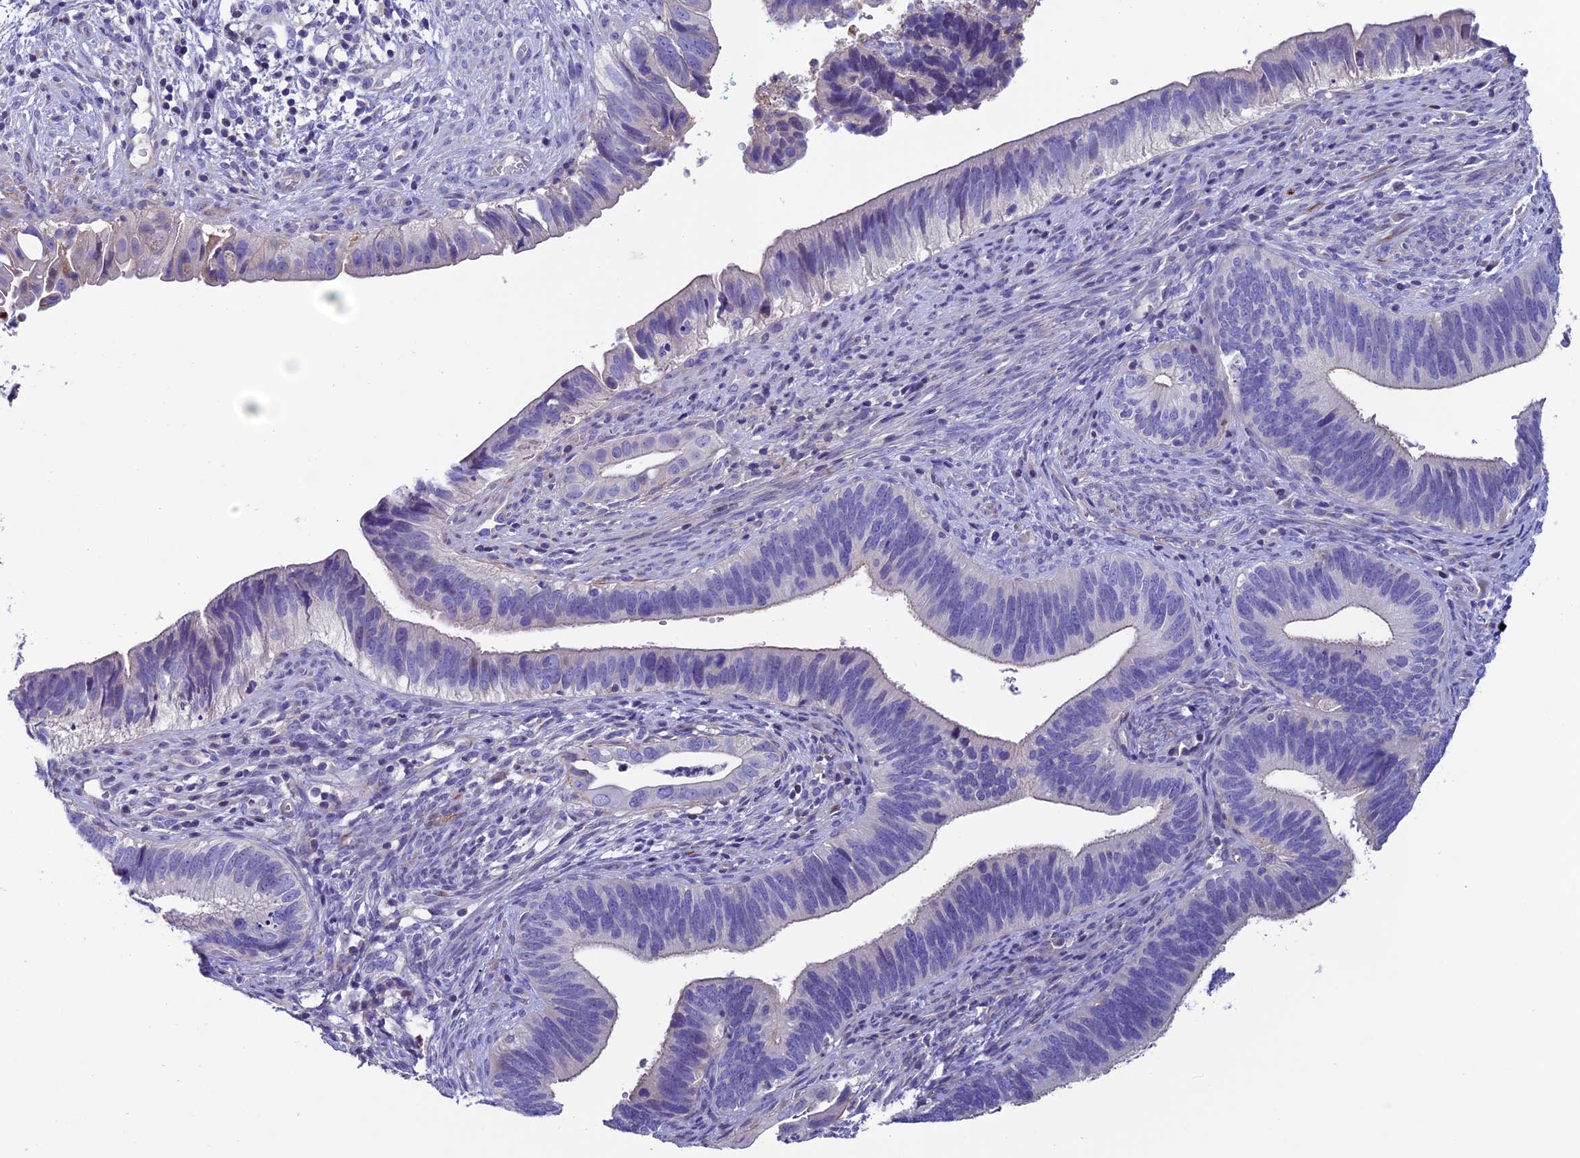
{"staining": {"intensity": "negative", "quantity": "none", "location": "none"}, "tissue": "cervical cancer", "cell_type": "Tumor cells", "image_type": "cancer", "snomed": [{"axis": "morphology", "description": "Adenocarcinoma, NOS"}, {"axis": "topography", "description": "Cervix"}], "caption": "DAB immunohistochemical staining of adenocarcinoma (cervical) shows no significant staining in tumor cells.", "gene": "FAM178B", "patient": {"sex": "female", "age": 42}}